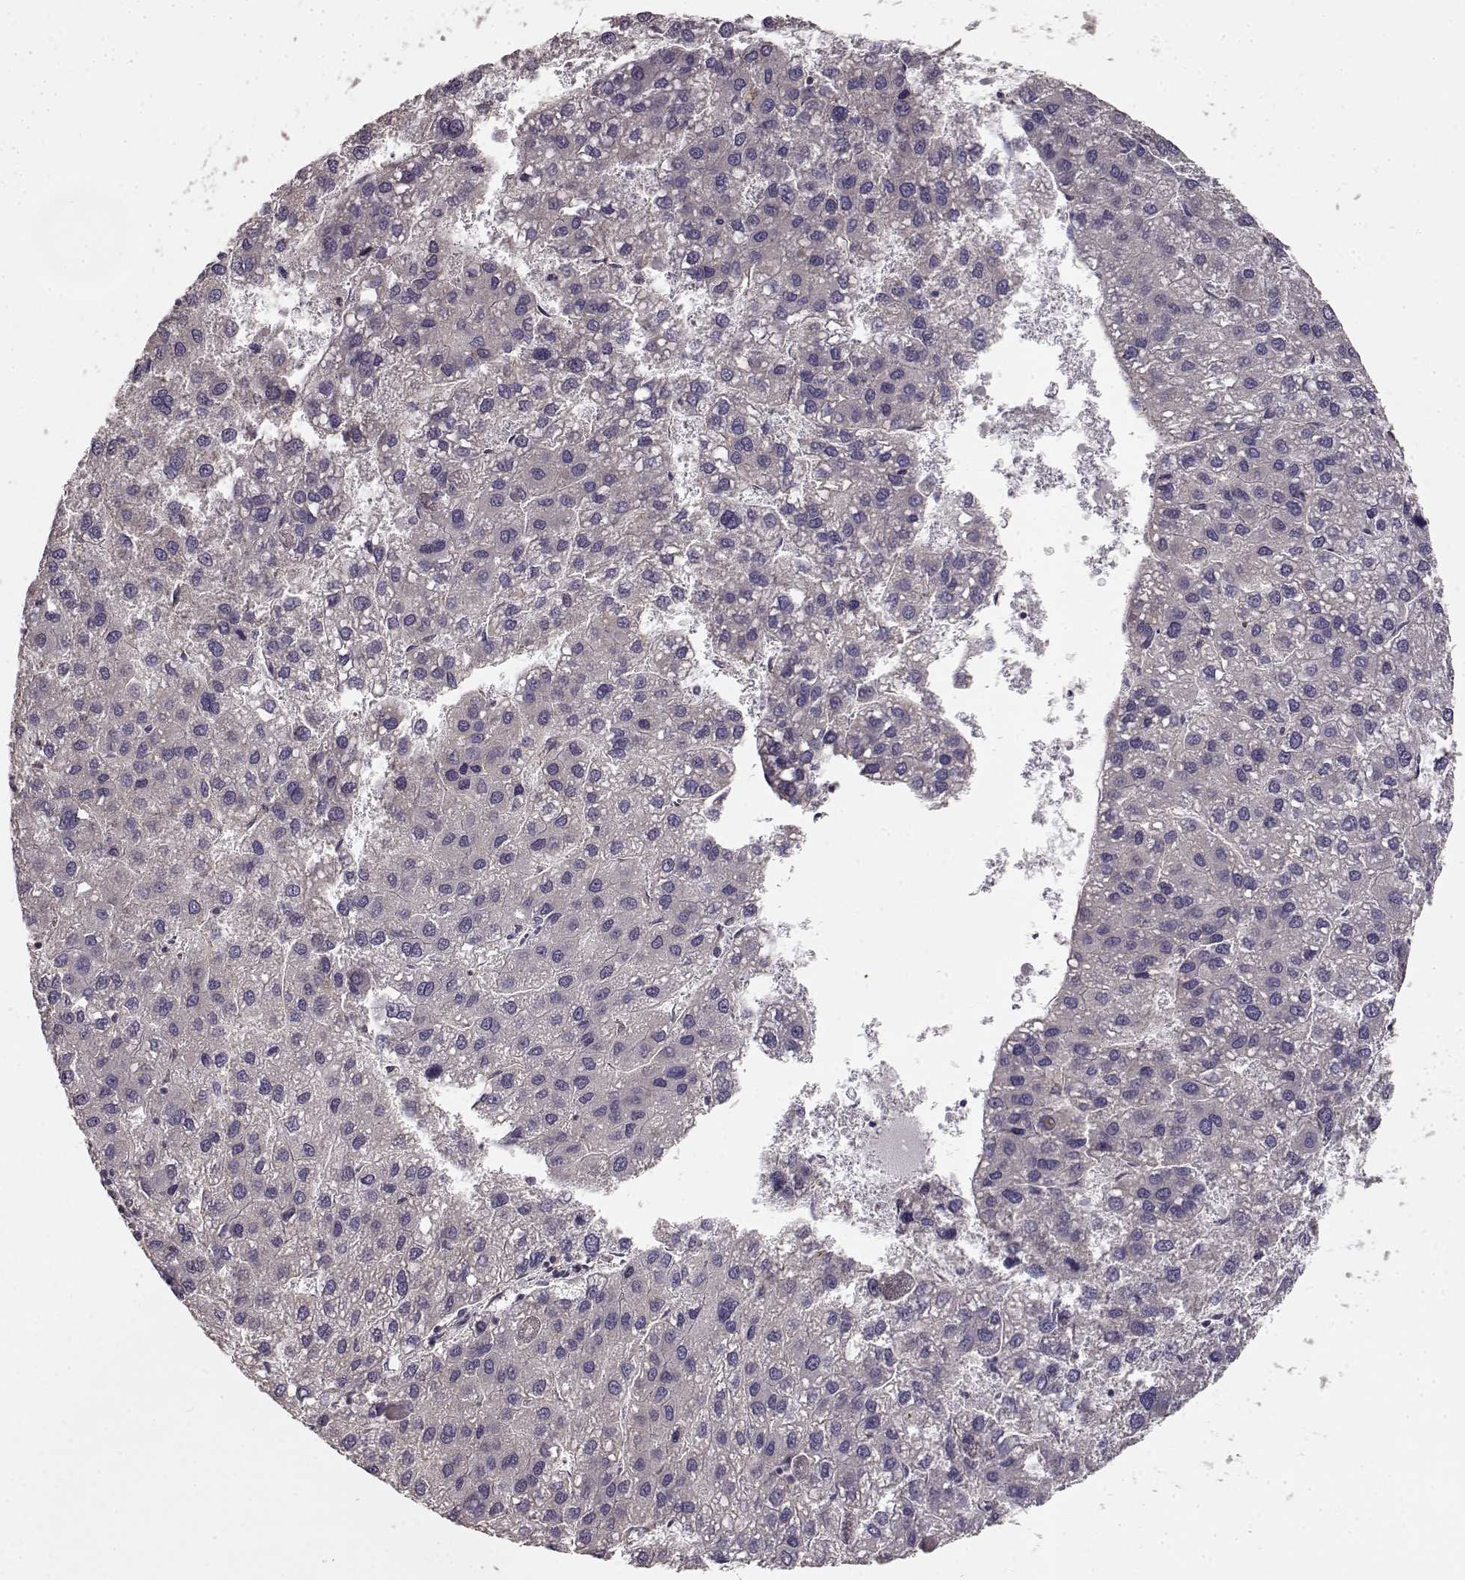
{"staining": {"intensity": "negative", "quantity": "none", "location": "none"}, "tissue": "liver cancer", "cell_type": "Tumor cells", "image_type": "cancer", "snomed": [{"axis": "morphology", "description": "Carcinoma, Hepatocellular, NOS"}, {"axis": "topography", "description": "Liver"}], "caption": "IHC image of neoplastic tissue: human liver hepatocellular carcinoma stained with DAB exhibits no significant protein staining in tumor cells. (Immunohistochemistry, brightfield microscopy, high magnification).", "gene": "ERBB3", "patient": {"sex": "female", "age": 82}}